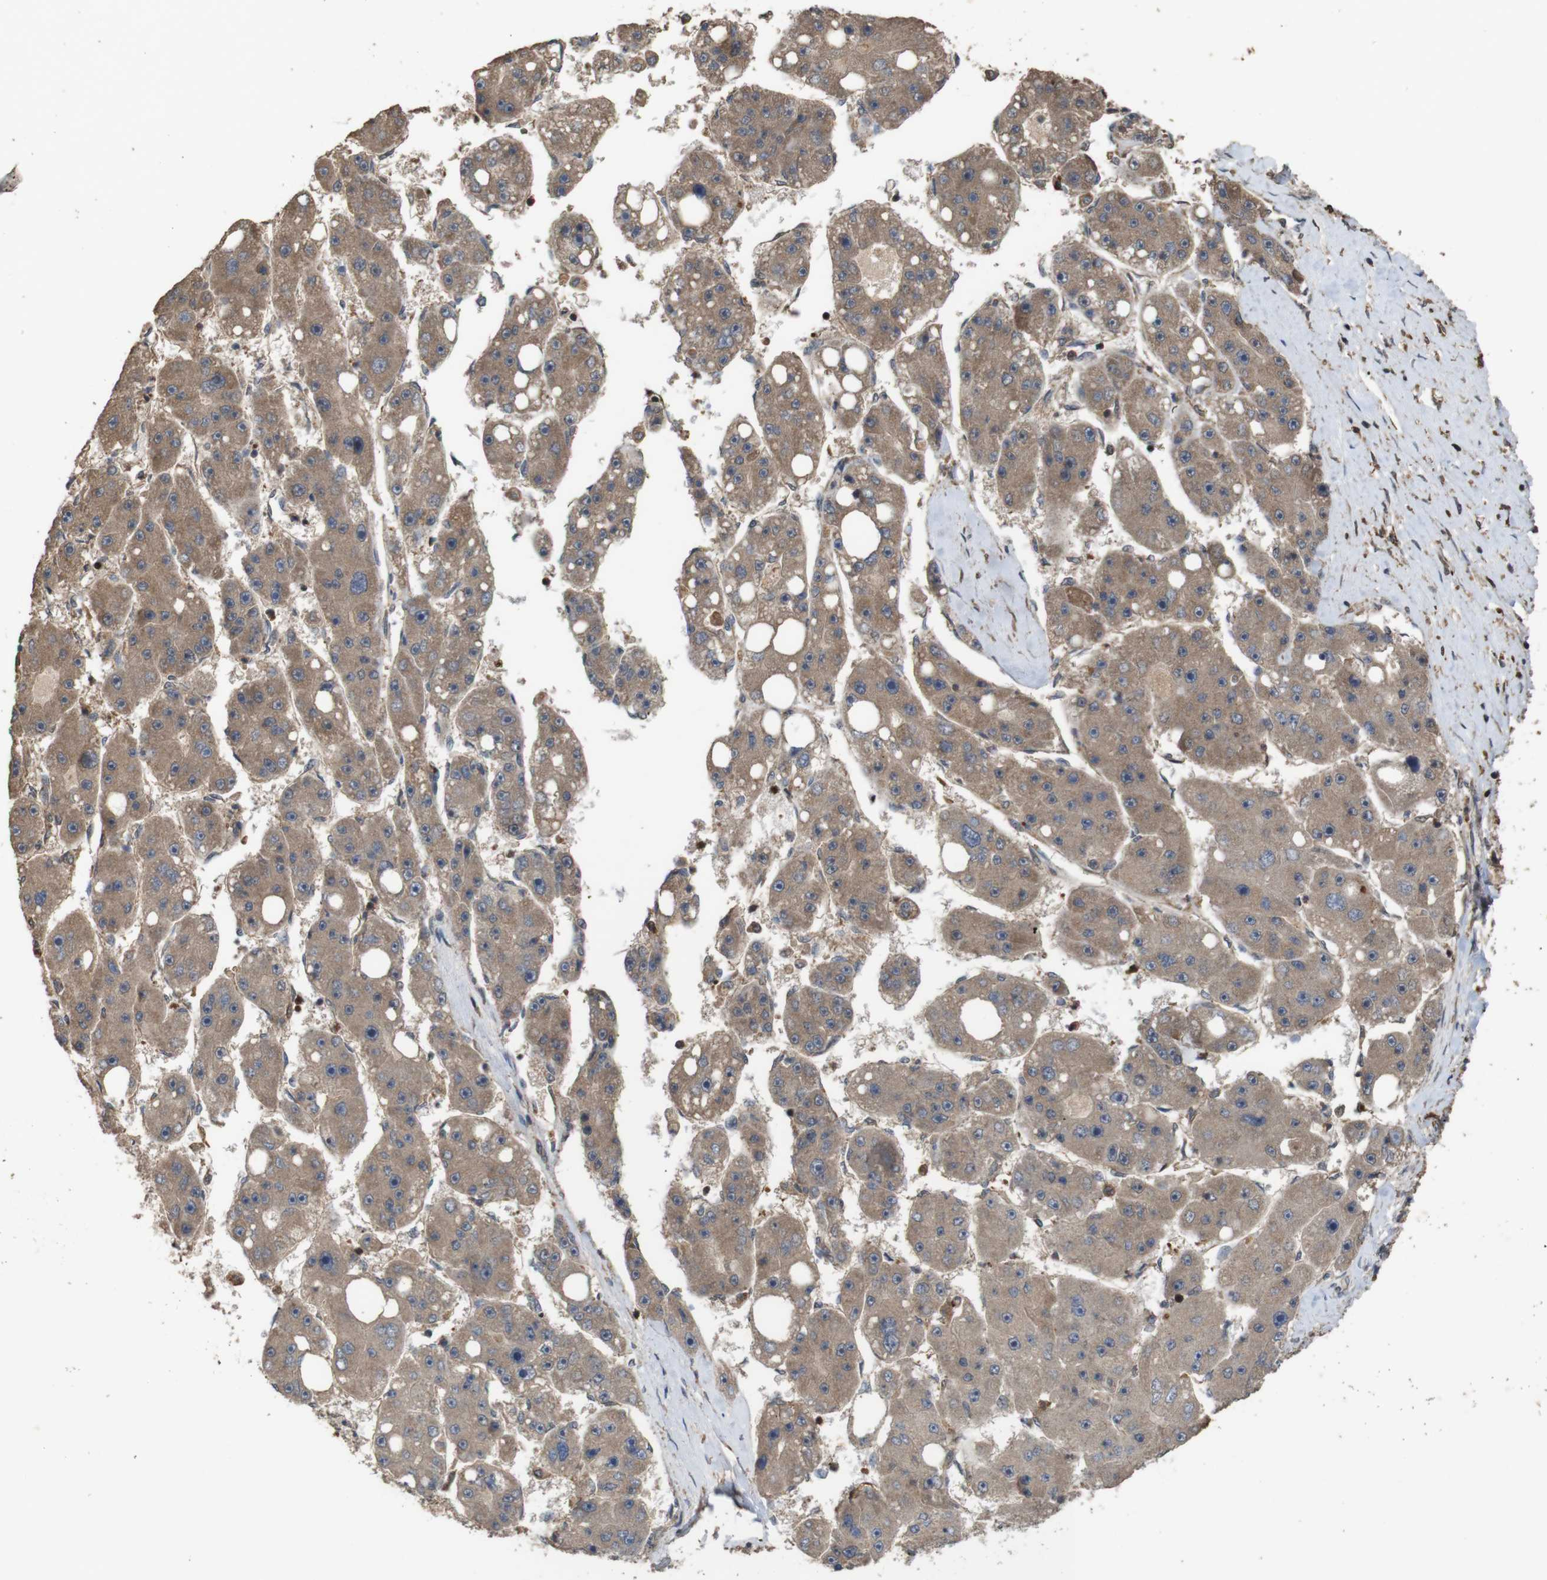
{"staining": {"intensity": "moderate", "quantity": ">75%", "location": "cytoplasmic/membranous"}, "tissue": "liver cancer", "cell_type": "Tumor cells", "image_type": "cancer", "snomed": [{"axis": "morphology", "description": "Carcinoma, Hepatocellular, NOS"}, {"axis": "topography", "description": "Liver"}], "caption": "Liver hepatocellular carcinoma tissue shows moderate cytoplasmic/membranous staining in approximately >75% of tumor cells, visualized by immunohistochemistry.", "gene": "BAG4", "patient": {"sex": "female", "age": 61}}